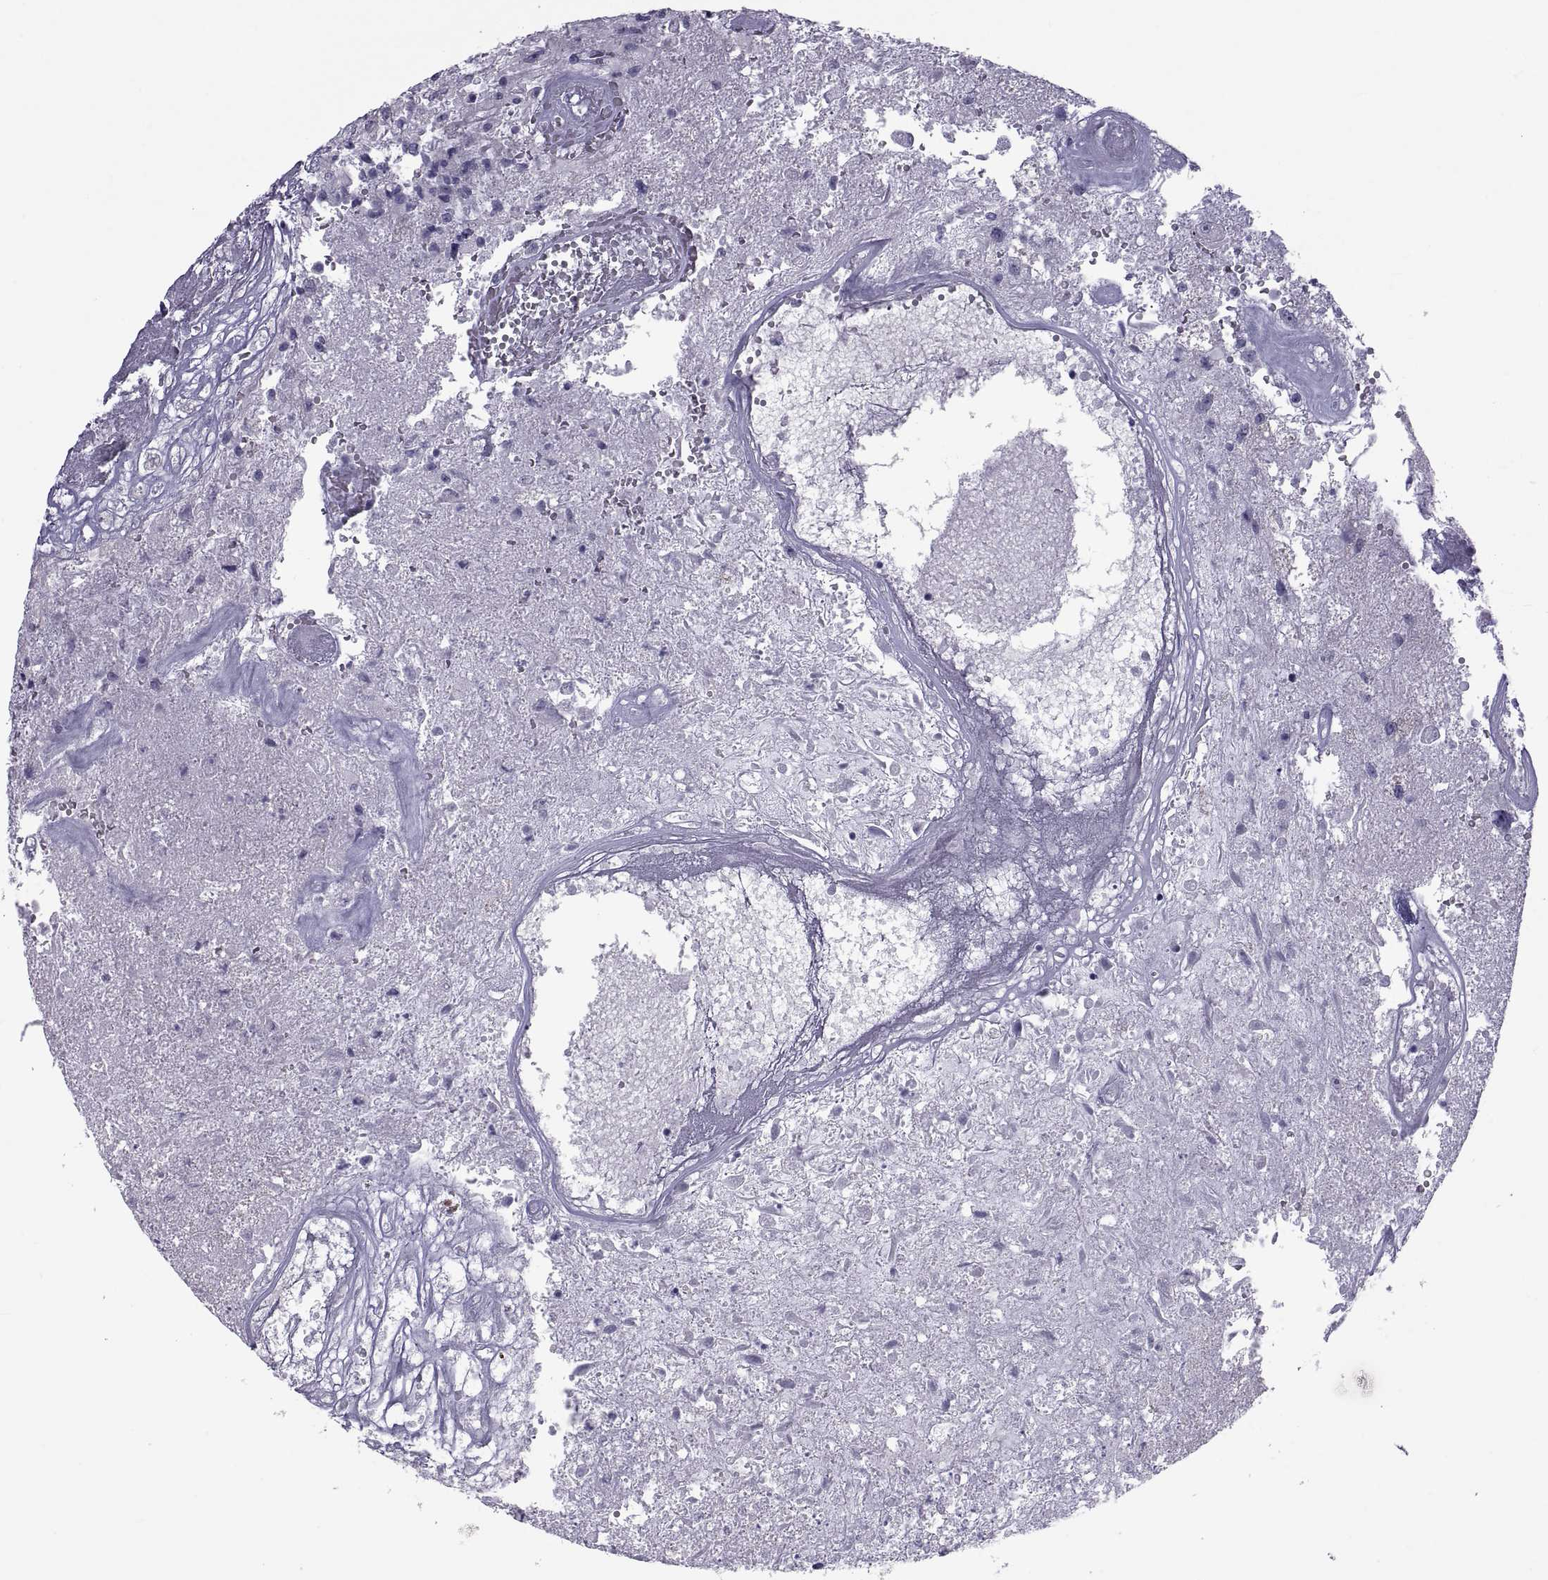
{"staining": {"intensity": "negative", "quantity": "none", "location": "none"}, "tissue": "glioma", "cell_type": "Tumor cells", "image_type": "cancer", "snomed": [{"axis": "morphology", "description": "Glioma, malignant, High grade"}, {"axis": "topography", "description": "Brain"}], "caption": "Image shows no significant protein expression in tumor cells of glioma. (DAB (3,3'-diaminobenzidine) IHC, high magnification).", "gene": "MAGEB1", "patient": {"sex": "male", "age": 56}}